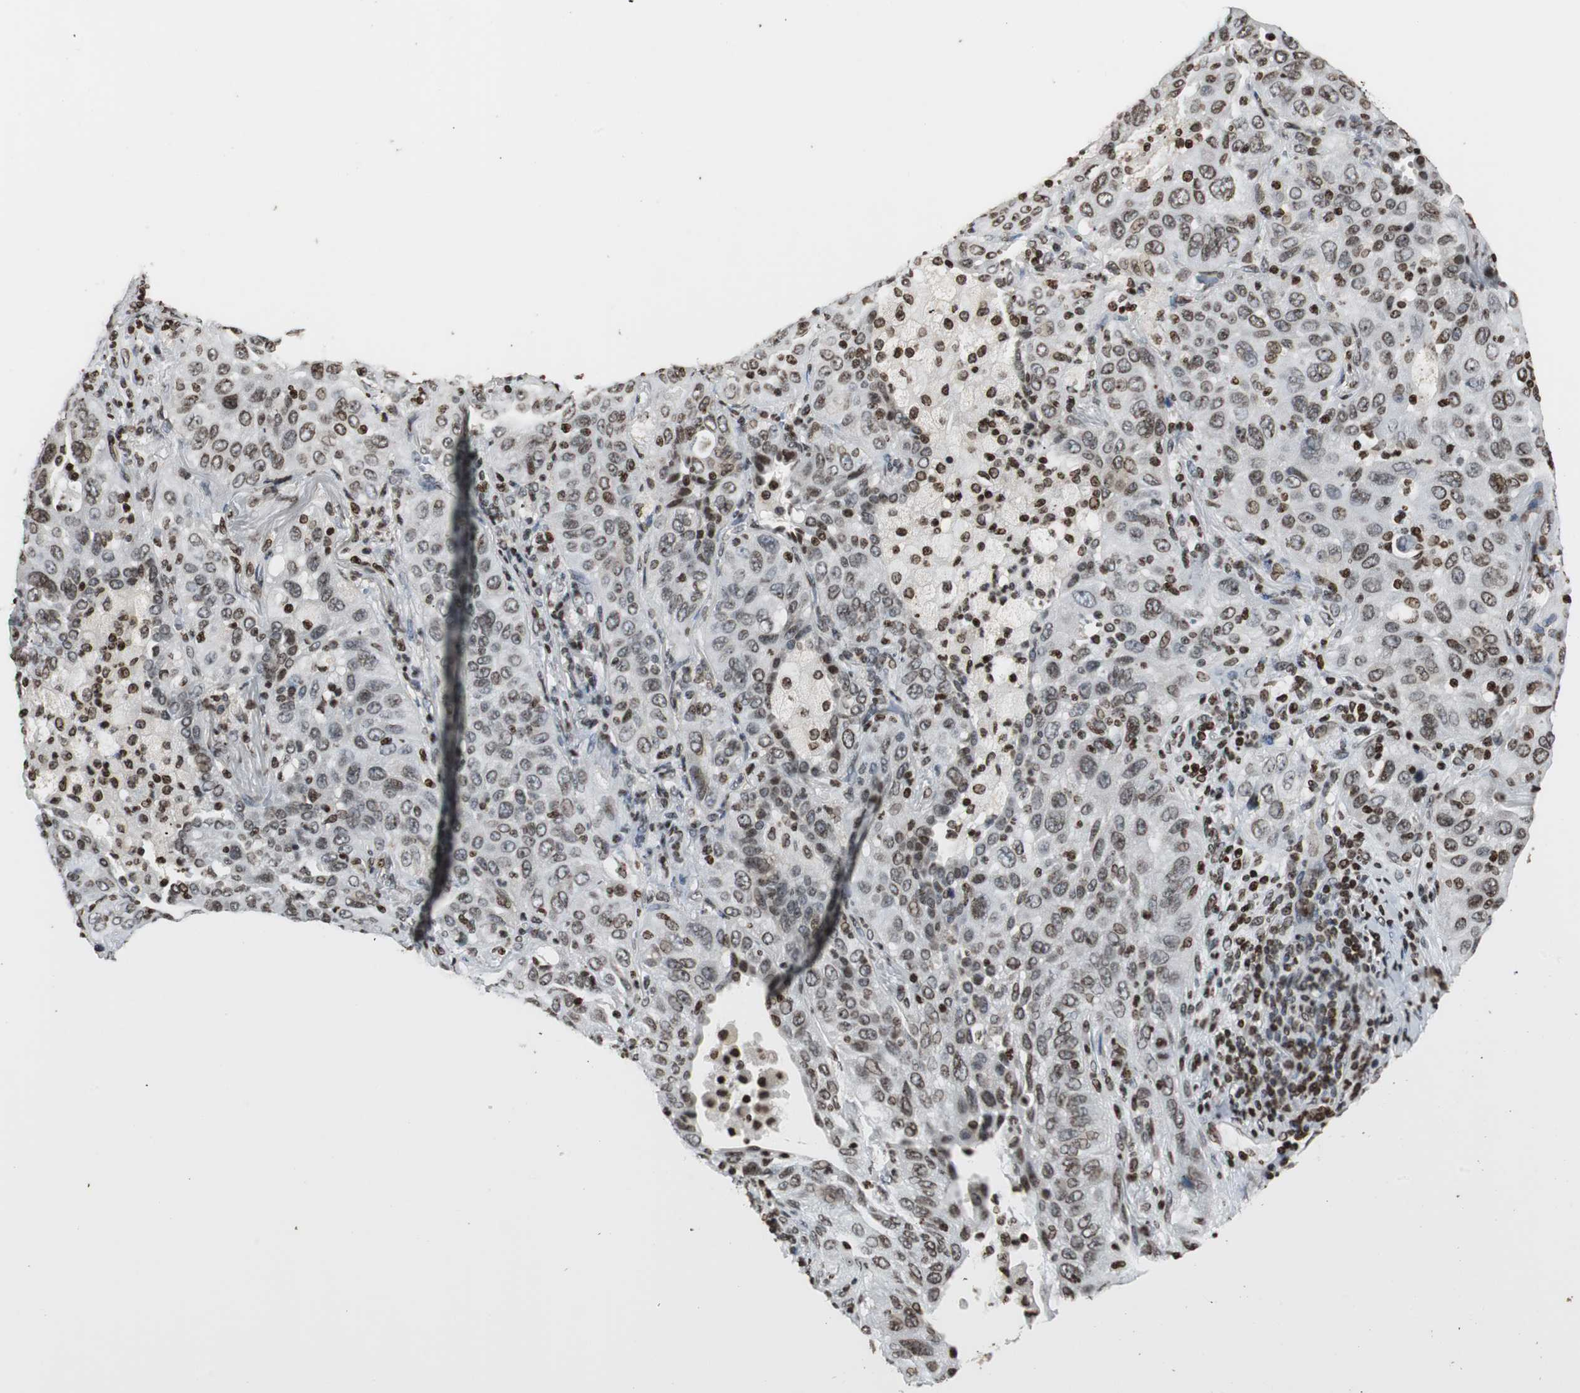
{"staining": {"intensity": "moderate", "quantity": ">75%", "location": "nuclear"}, "tissue": "lung cancer", "cell_type": "Tumor cells", "image_type": "cancer", "snomed": [{"axis": "morphology", "description": "Squamous cell carcinoma, NOS"}, {"axis": "topography", "description": "Lung"}], "caption": "Immunohistochemical staining of human squamous cell carcinoma (lung) shows medium levels of moderate nuclear expression in approximately >75% of tumor cells.", "gene": "PAXIP1", "patient": {"sex": "female", "age": 67}}